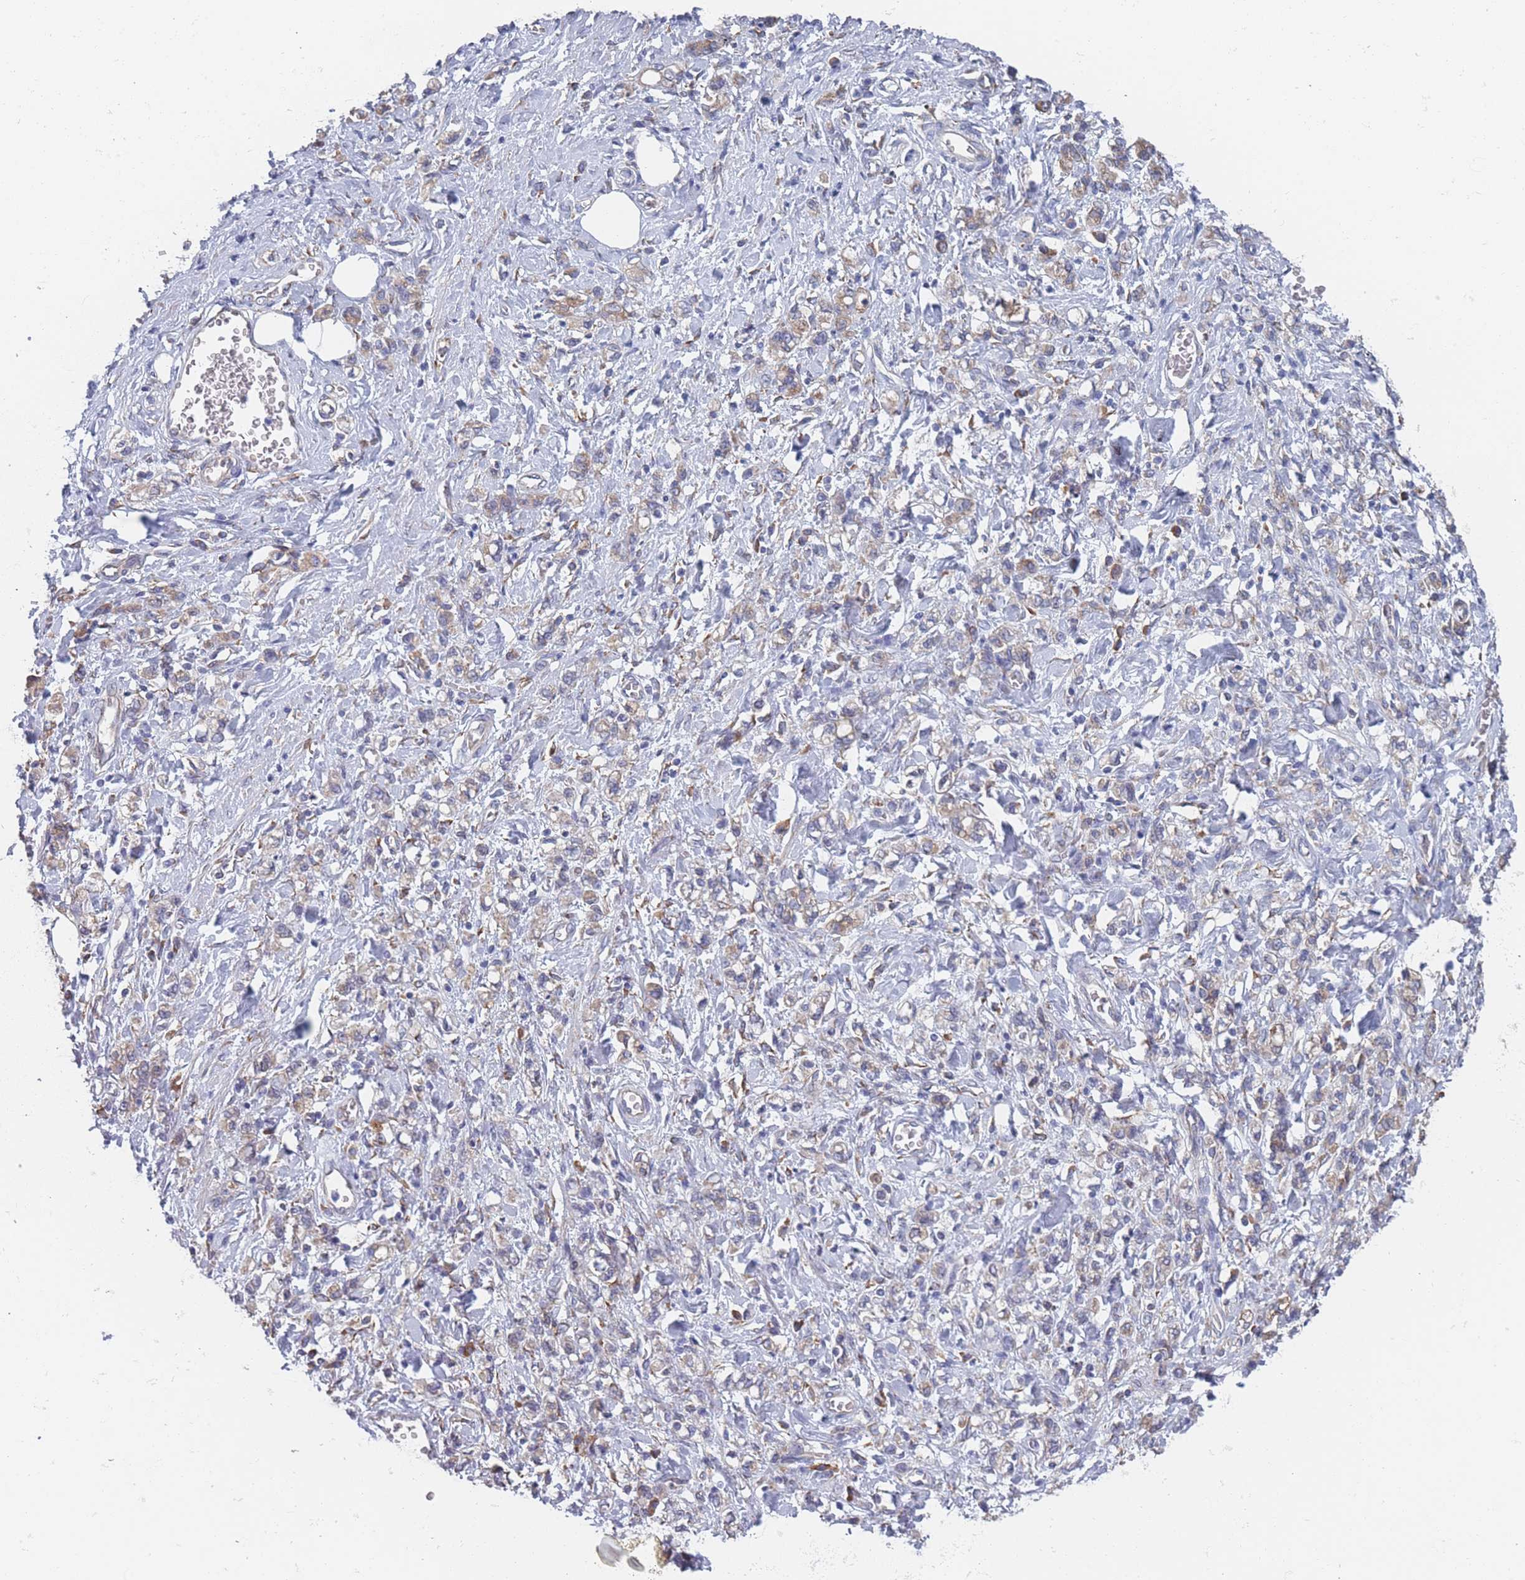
{"staining": {"intensity": "weak", "quantity": "<25%", "location": "cytoplasmic/membranous"}, "tissue": "stomach cancer", "cell_type": "Tumor cells", "image_type": "cancer", "snomed": [{"axis": "morphology", "description": "Adenocarcinoma, NOS"}, {"axis": "topography", "description": "Stomach"}], "caption": "Tumor cells show no significant staining in stomach cancer. (DAB immunohistochemistry (IHC), high magnification).", "gene": "OR7C2", "patient": {"sex": "male", "age": 77}}